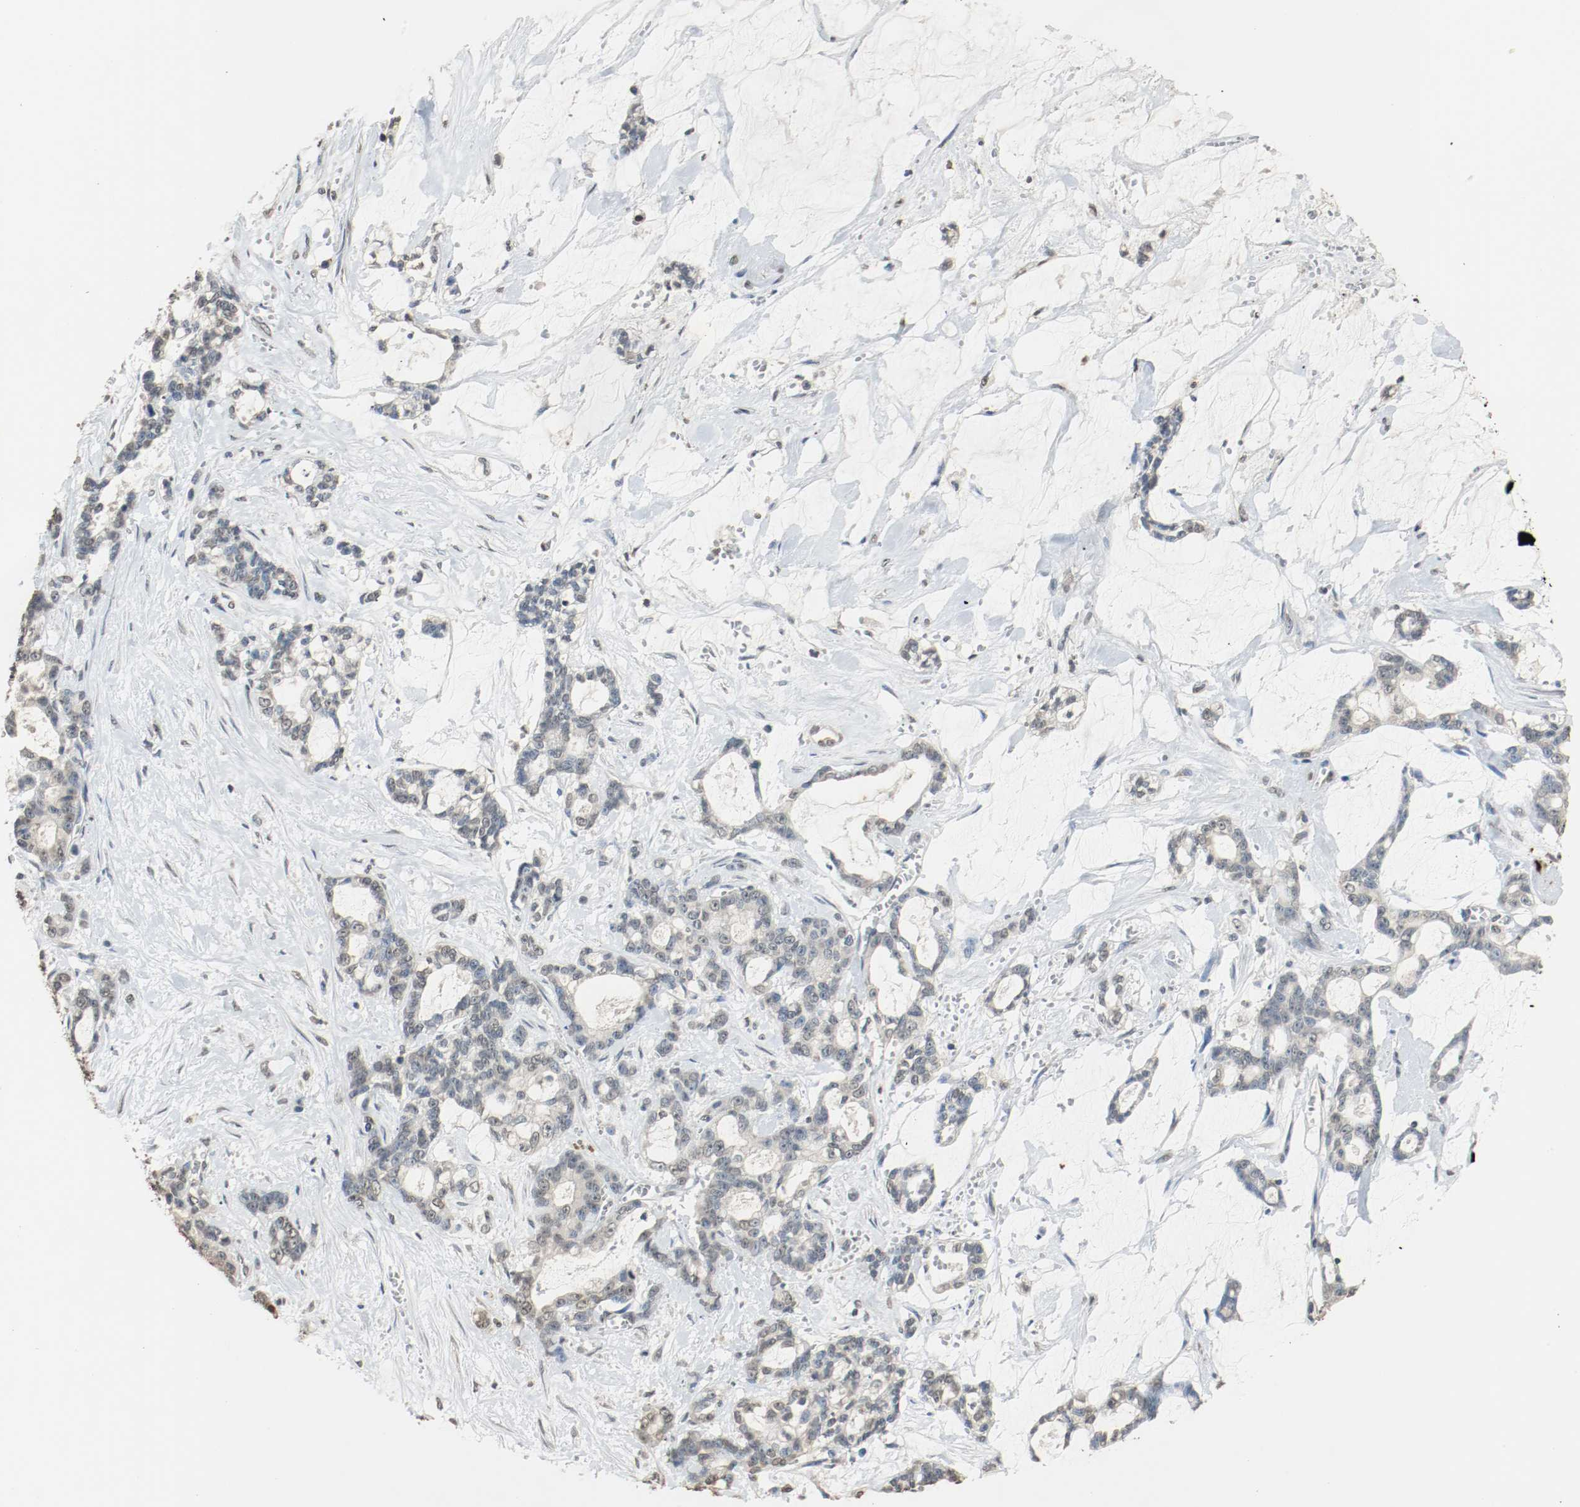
{"staining": {"intensity": "negative", "quantity": "none", "location": "none"}, "tissue": "pancreatic cancer", "cell_type": "Tumor cells", "image_type": "cancer", "snomed": [{"axis": "morphology", "description": "Adenocarcinoma, NOS"}, {"axis": "topography", "description": "Pancreas"}], "caption": "Tumor cells show no significant positivity in pancreatic cancer.", "gene": "RTN4", "patient": {"sex": "female", "age": 73}}